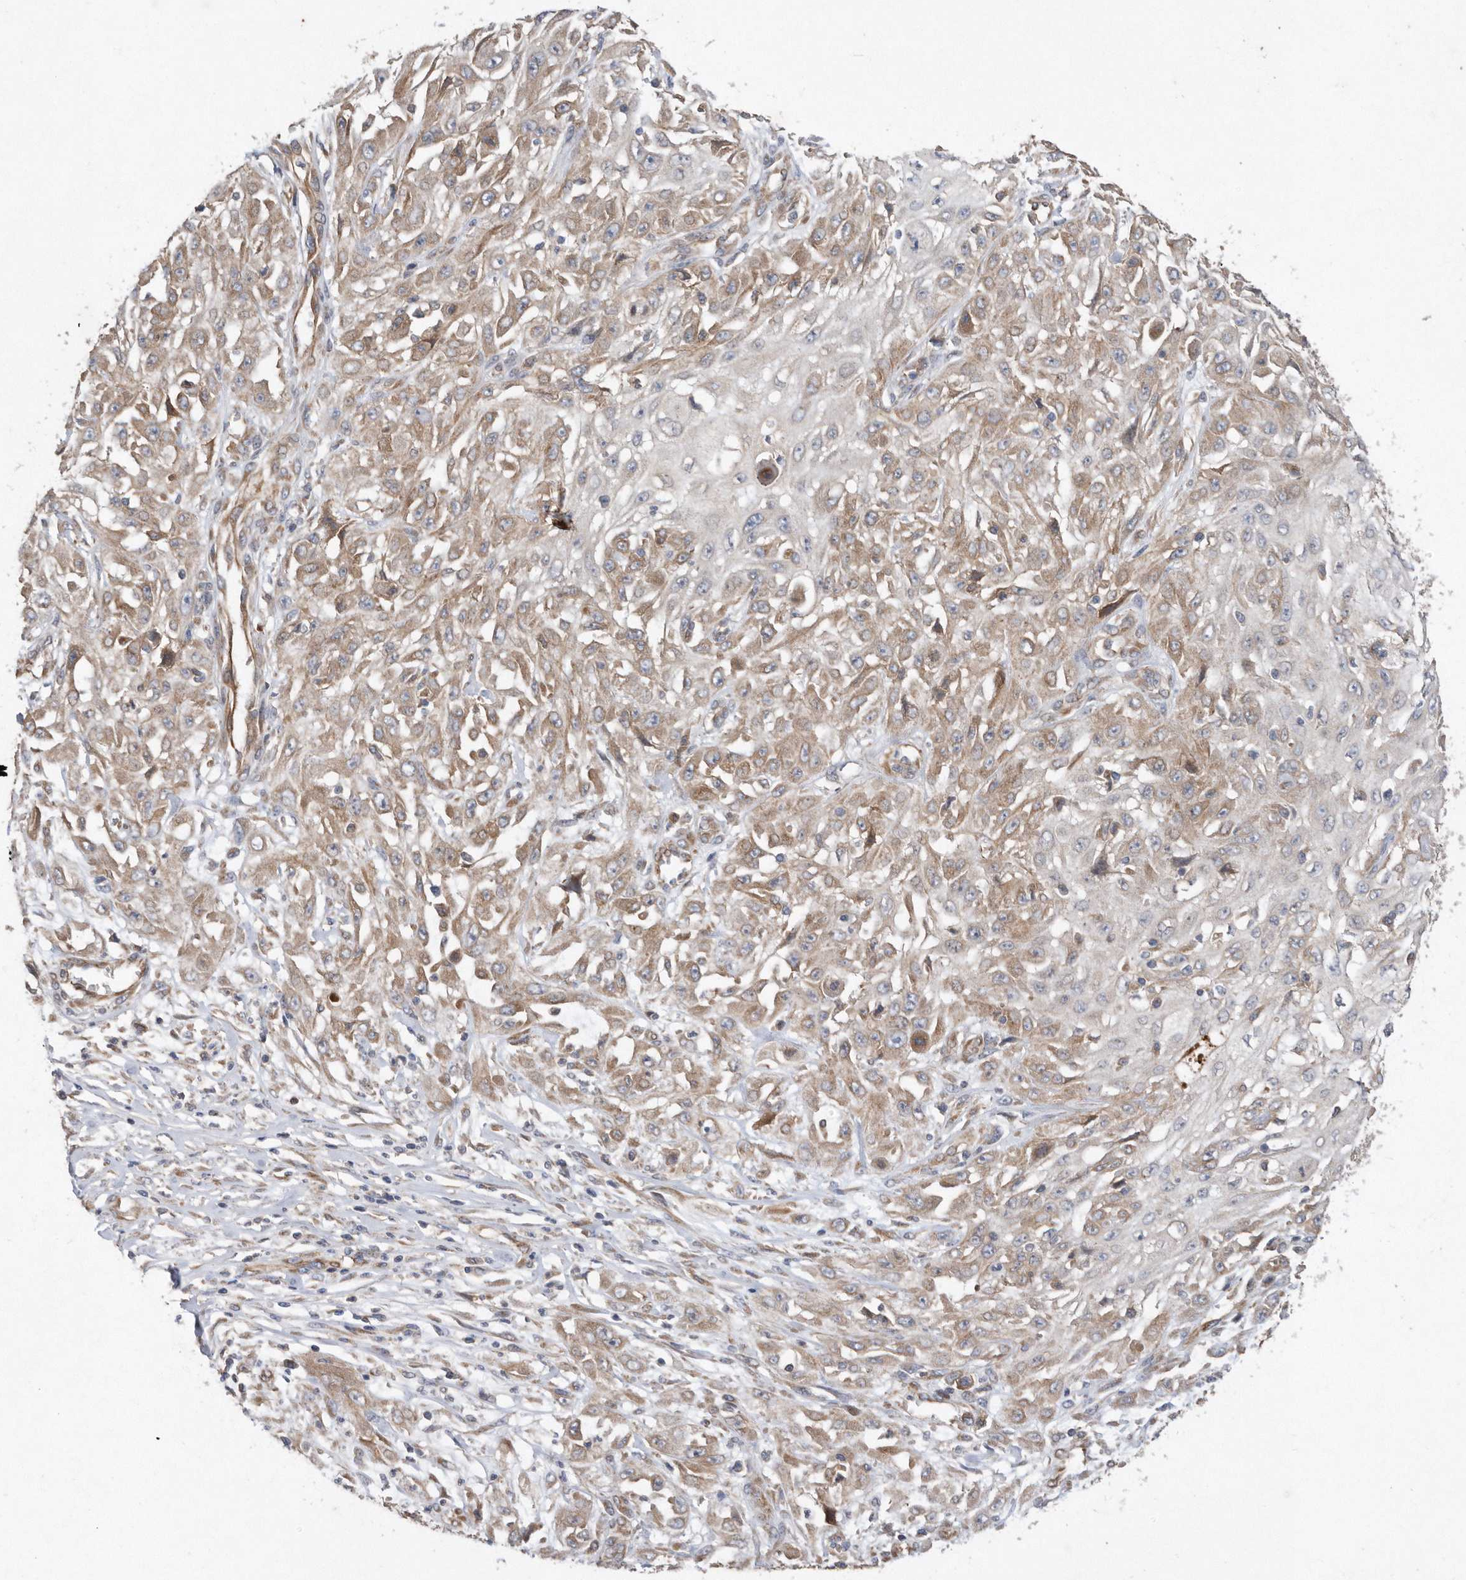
{"staining": {"intensity": "moderate", "quantity": ">75%", "location": "cytoplasmic/membranous"}, "tissue": "skin cancer", "cell_type": "Tumor cells", "image_type": "cancer", "snomed": [{"axis": "morphology", "description": "Squamous cell carcinoma, NOS"}, {"axis": "morphology", "description": "Squamous cell carcinoma, metastatic, NOS"}, {"axis": "topography", "description": "Skin"}, {"axis": "topography", "description": "Lymph node"}], "caption": "Protein expression analysis of human skin cancer reveals moderate cytoplasmic/membranous staining in approximately >75% of tumor cells.", "gene": "PON2", "patient": {"sex": "male", "age": 75}}